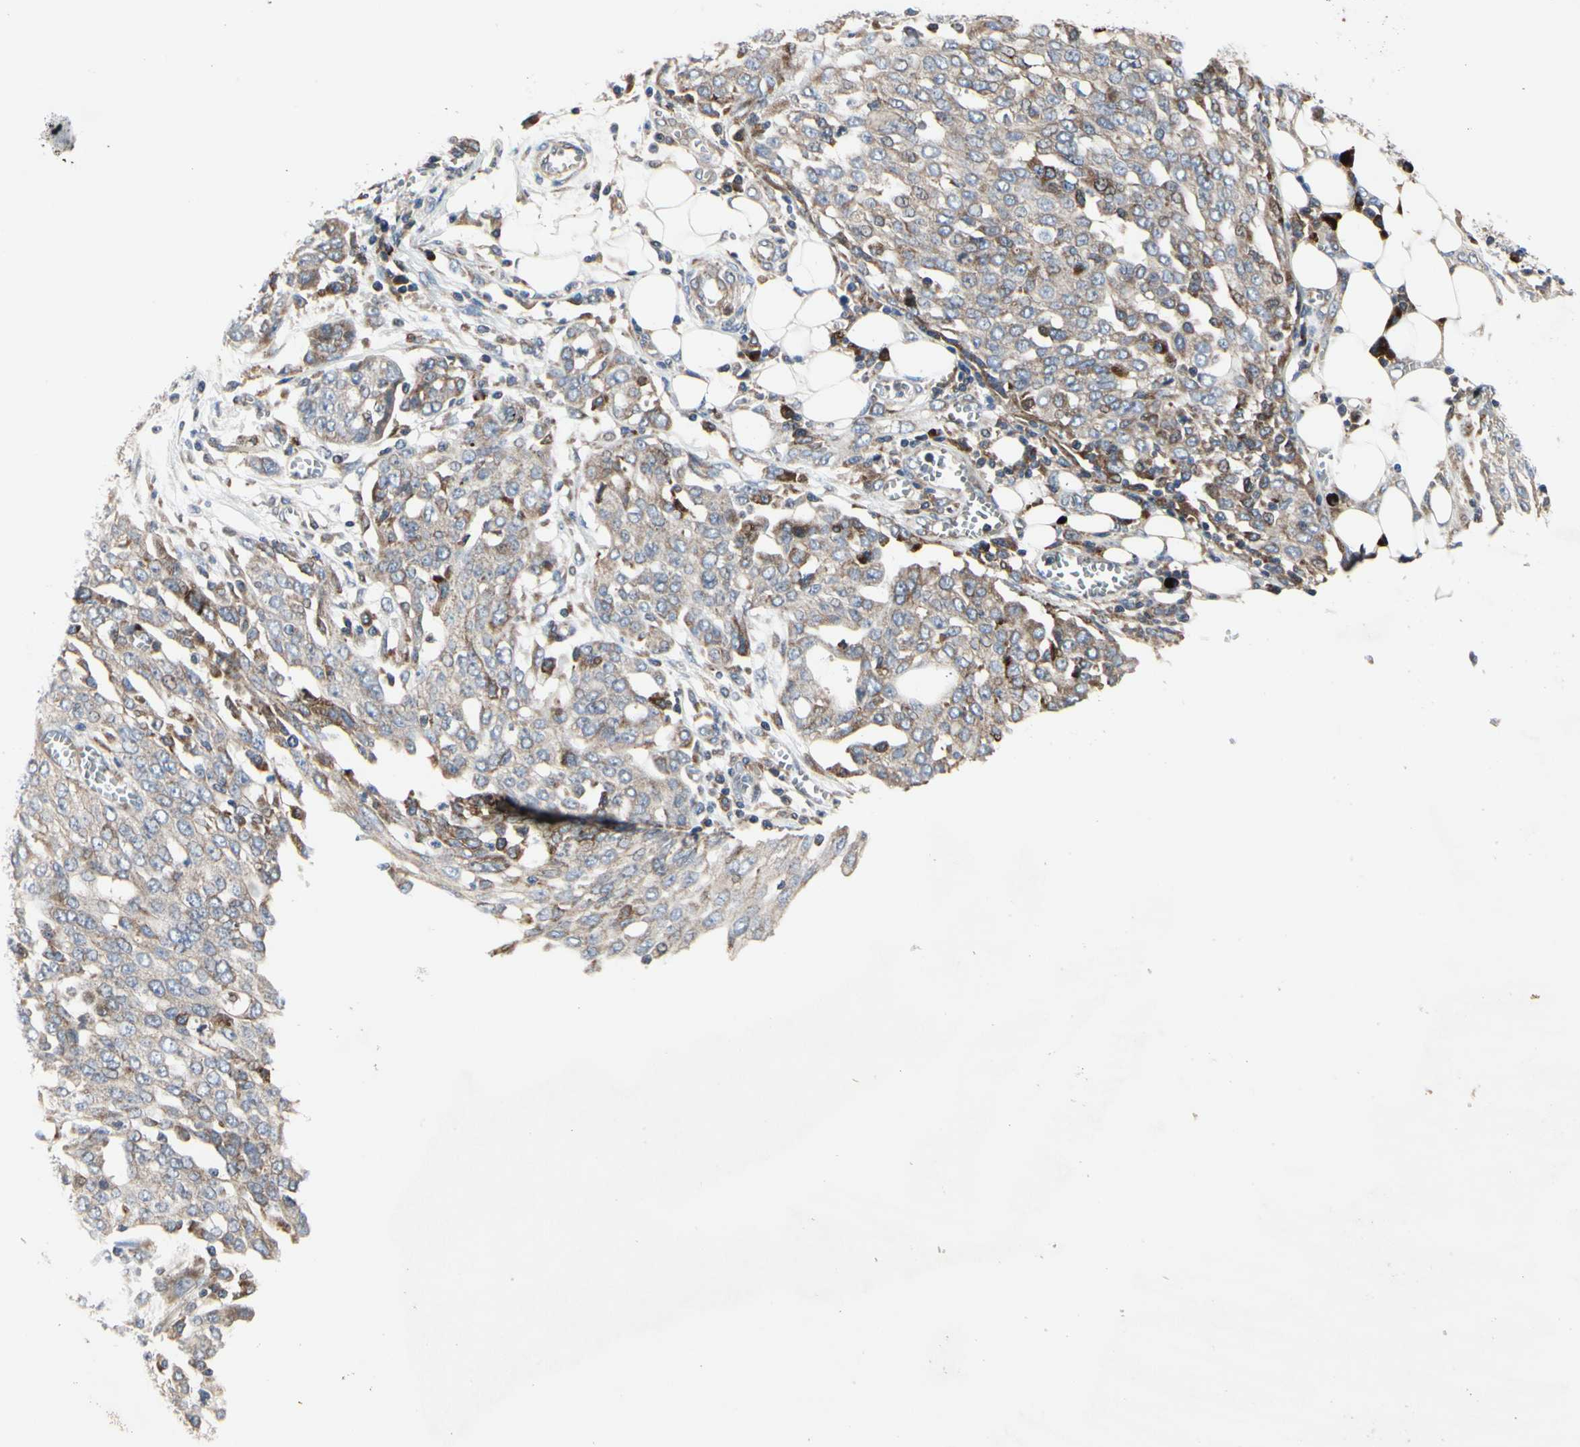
{"staining": {"intensity": "weak", "quantity": ">75%", "location": "cytoplasmic/membranous"}, "tissue": "ovarian cancer", "cell_type": "Tumor cells", "image_type": "cancer", "snomed": [{"axis": "morphology", "description": "Cystadenocarcinoma, serous, NOS"}, {"axis": "topography", "description": "Soft tissue"}, {"axis": "topography", "description": "Ovary"}], "caption": "Immunohistochemistry (IHC) of serous cystadenocarcinoma (ovarian) exhibits low levels of weak cytoplasmic/membranous positivity in about >75% of tumor cells.", "gene": "MMEL1", "patient": {"sex": "female", "age": 57}}